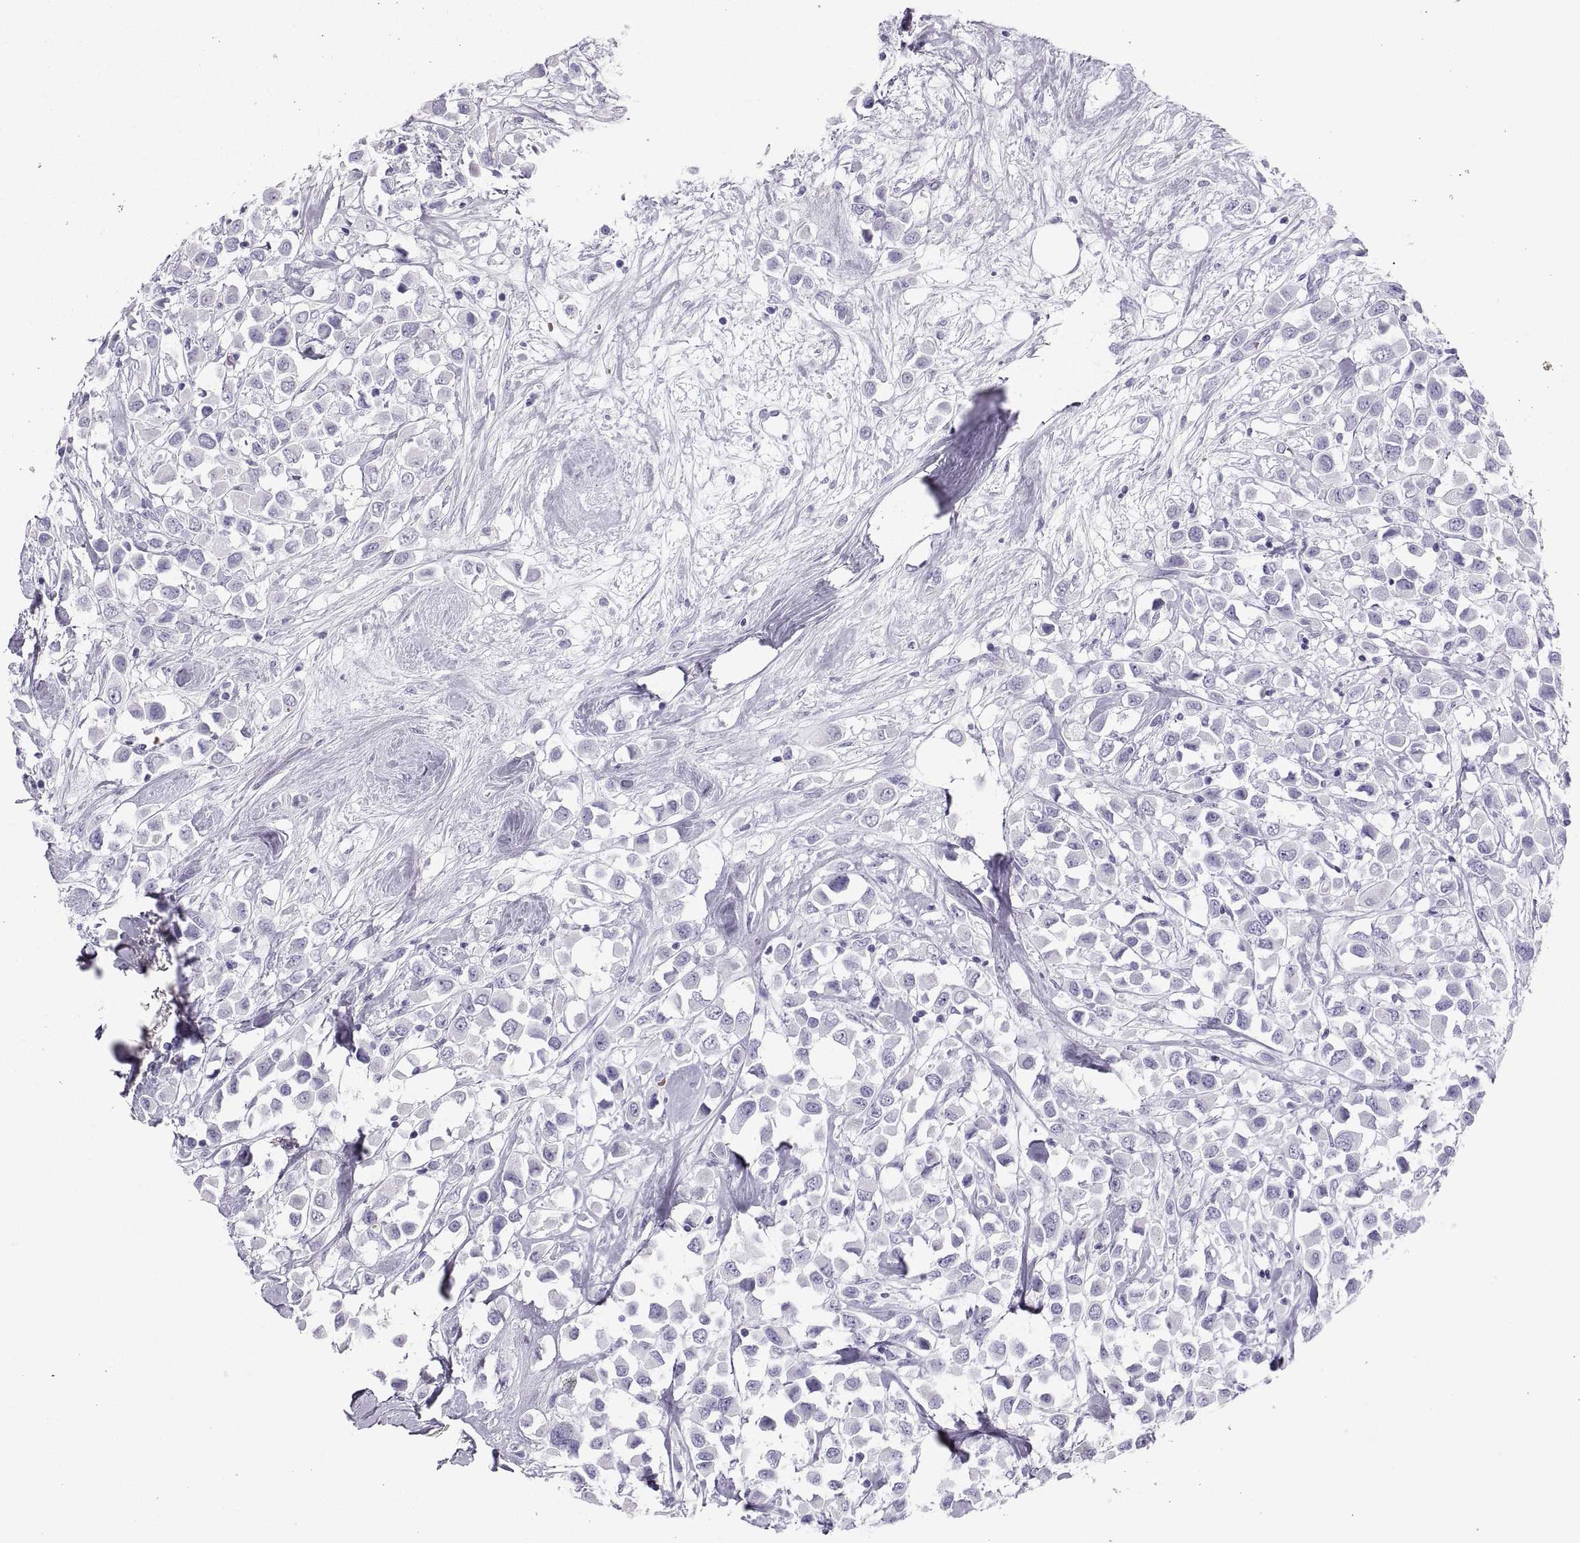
{"staining": {"intensity": "negative", "quantity": "none", "location": "none"}, "tissue": "breast cancer", "cell_type": "Tumor cells", "image_type": "cancer", "snomed": [{"axis": "morphology", "description": "Duct carcinoma"}, {"axis": "topography", "description": "Breast"}], "caption": "IHC micrograph of human infiltrating ductal carcinoma (breast) stained for a protein (brown), which reveals no expression in tumor cells.", "gene": "SEMG1", "patient": {"sex": "female", "age": 61}}